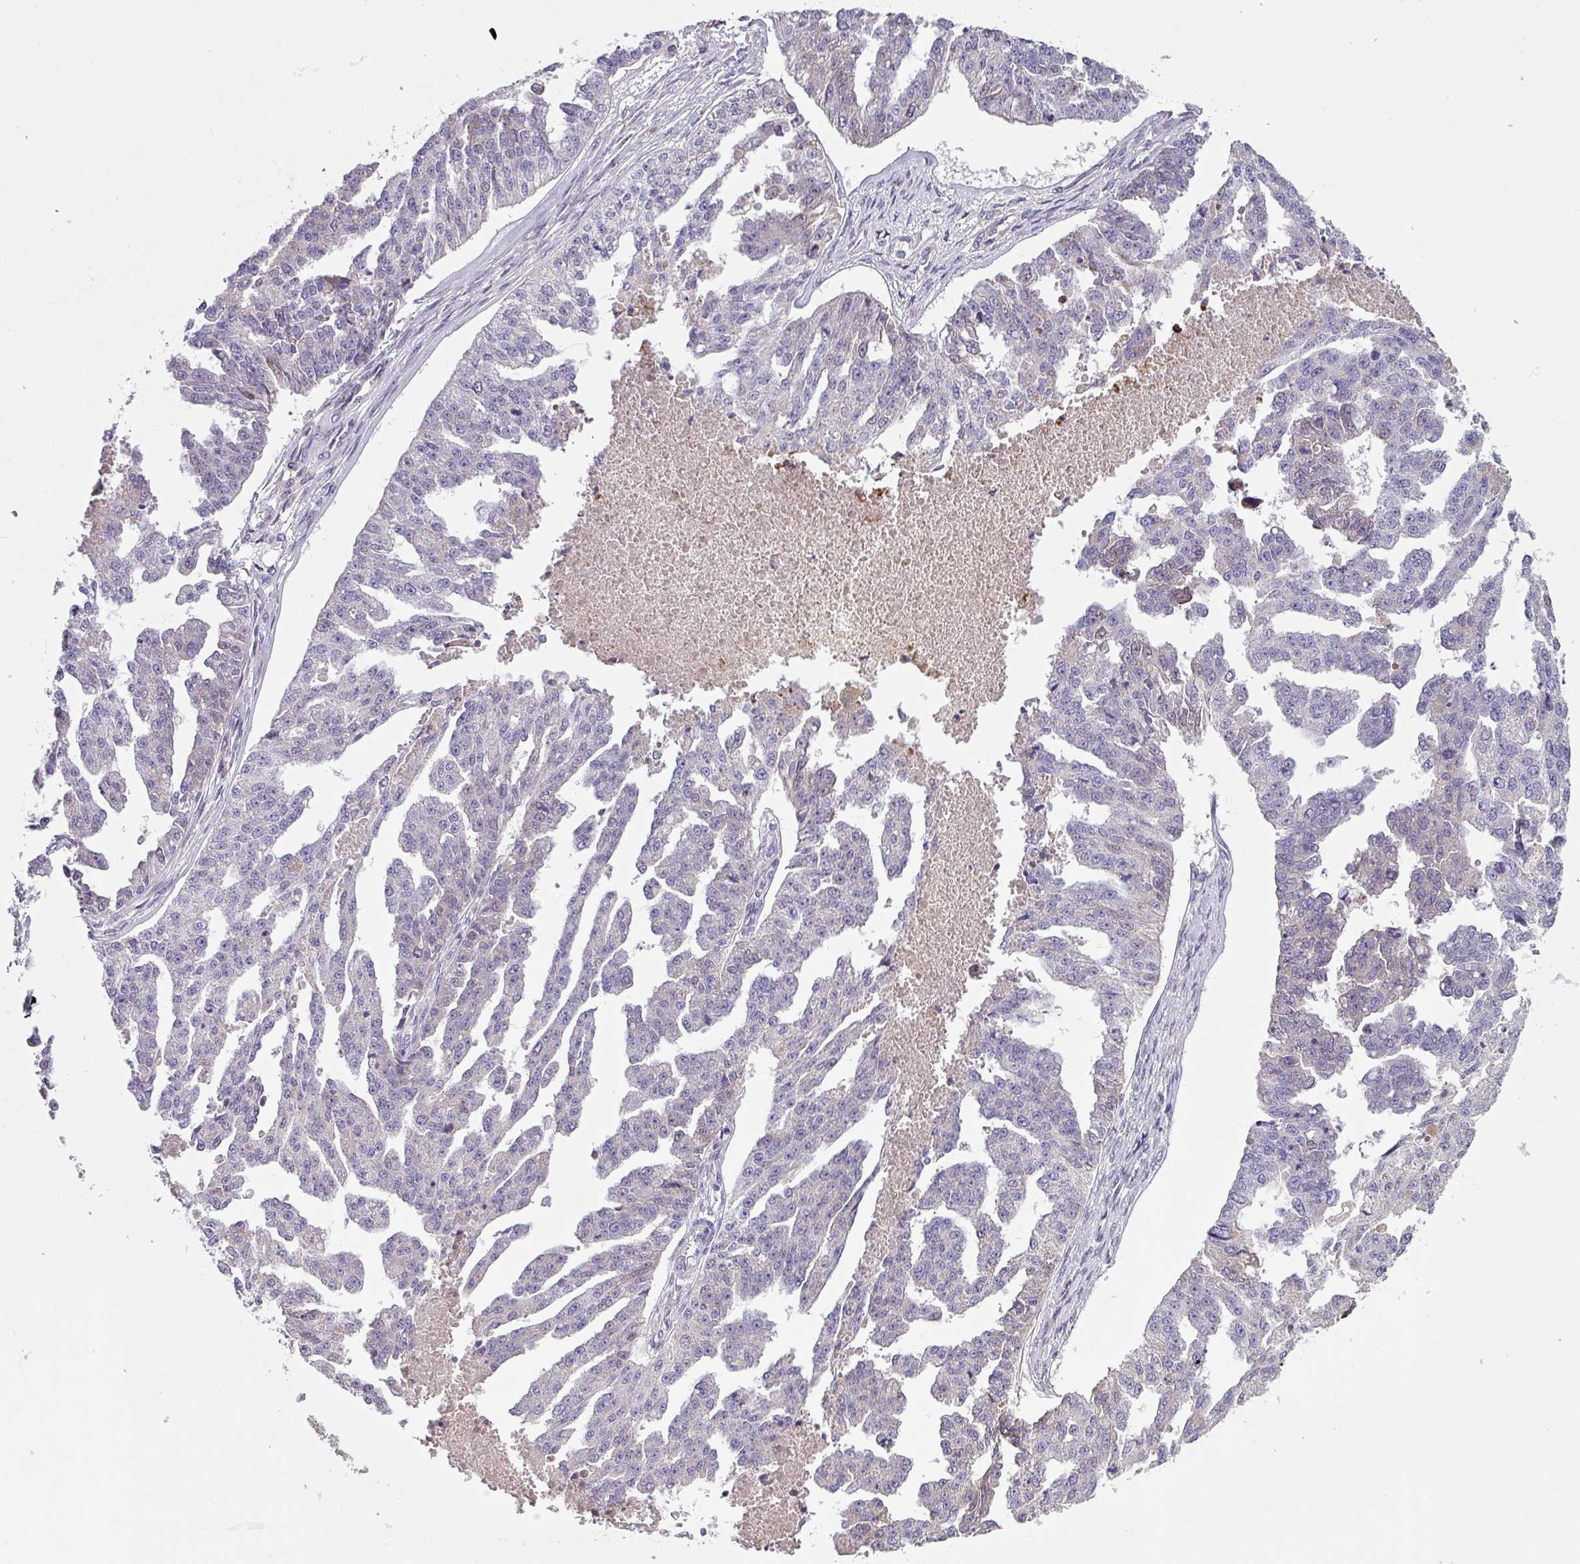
{"staining": {"intensity": "negative", "quantity": "none", "location": "none"}, "tissue": "ovarian cancer", "cell_type": "Tumor cells", "image_type": "cancer", "snomed": [{"axis": "morphology", "description": "Cystadenocarcinoma, serous, NOS"}, {"axis": "topography", "description": "Ovary"}], "caption": "The IHC photomicrograph has no significant positivity in tumor cells of ovarian cancer (serous cystadenocarcinoma) tissue.", "gene": "KLHL3", "patient": {"sex": "female", "age": 58}}